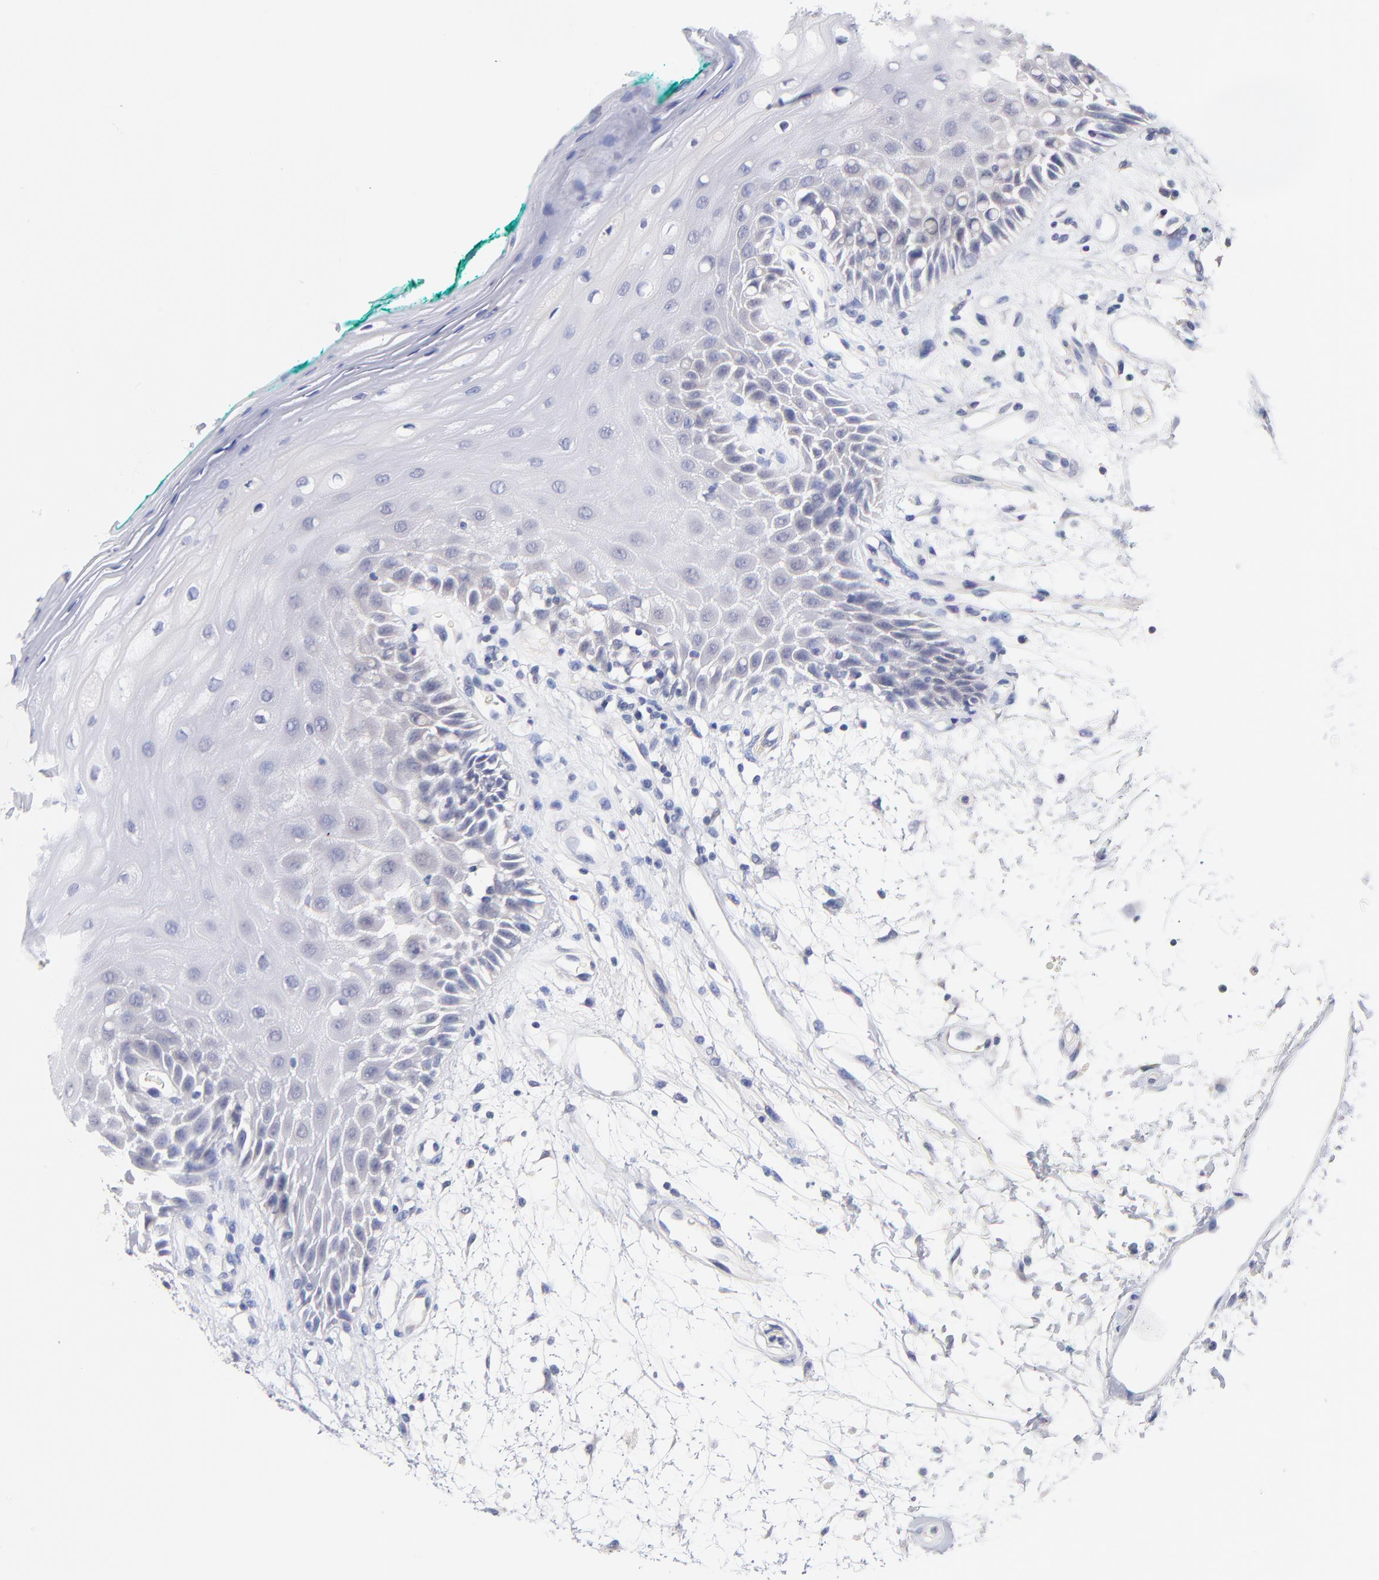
{"staining": {"intensity": "negative", "quantity": "none", "location": "none"}, "tissue": "oral mucosa", "cell_type": "Squamous epithelial cells", "image_type": "normal", "snomed": [{"axis": "morphology", "description": "Normal tissue, NOS"}, {"axis": "morphology", "description": "Squamous cell carcinoma, NOS"}, {"axis": "topography", "description": "Skeletal muscle"}, {"axis": "topography", "description": "Oral tissue"}, {"axis": "topography", "description": "Head-Neck"}], "caption": "An immunohistochemistry (IHC) micrograph of benign oral mucosa is shown. There is no staining in squamous epithelial cells of oral mucosa.", "gene": "RIBC2", "patient": {"sex": "female", "age": 84}}